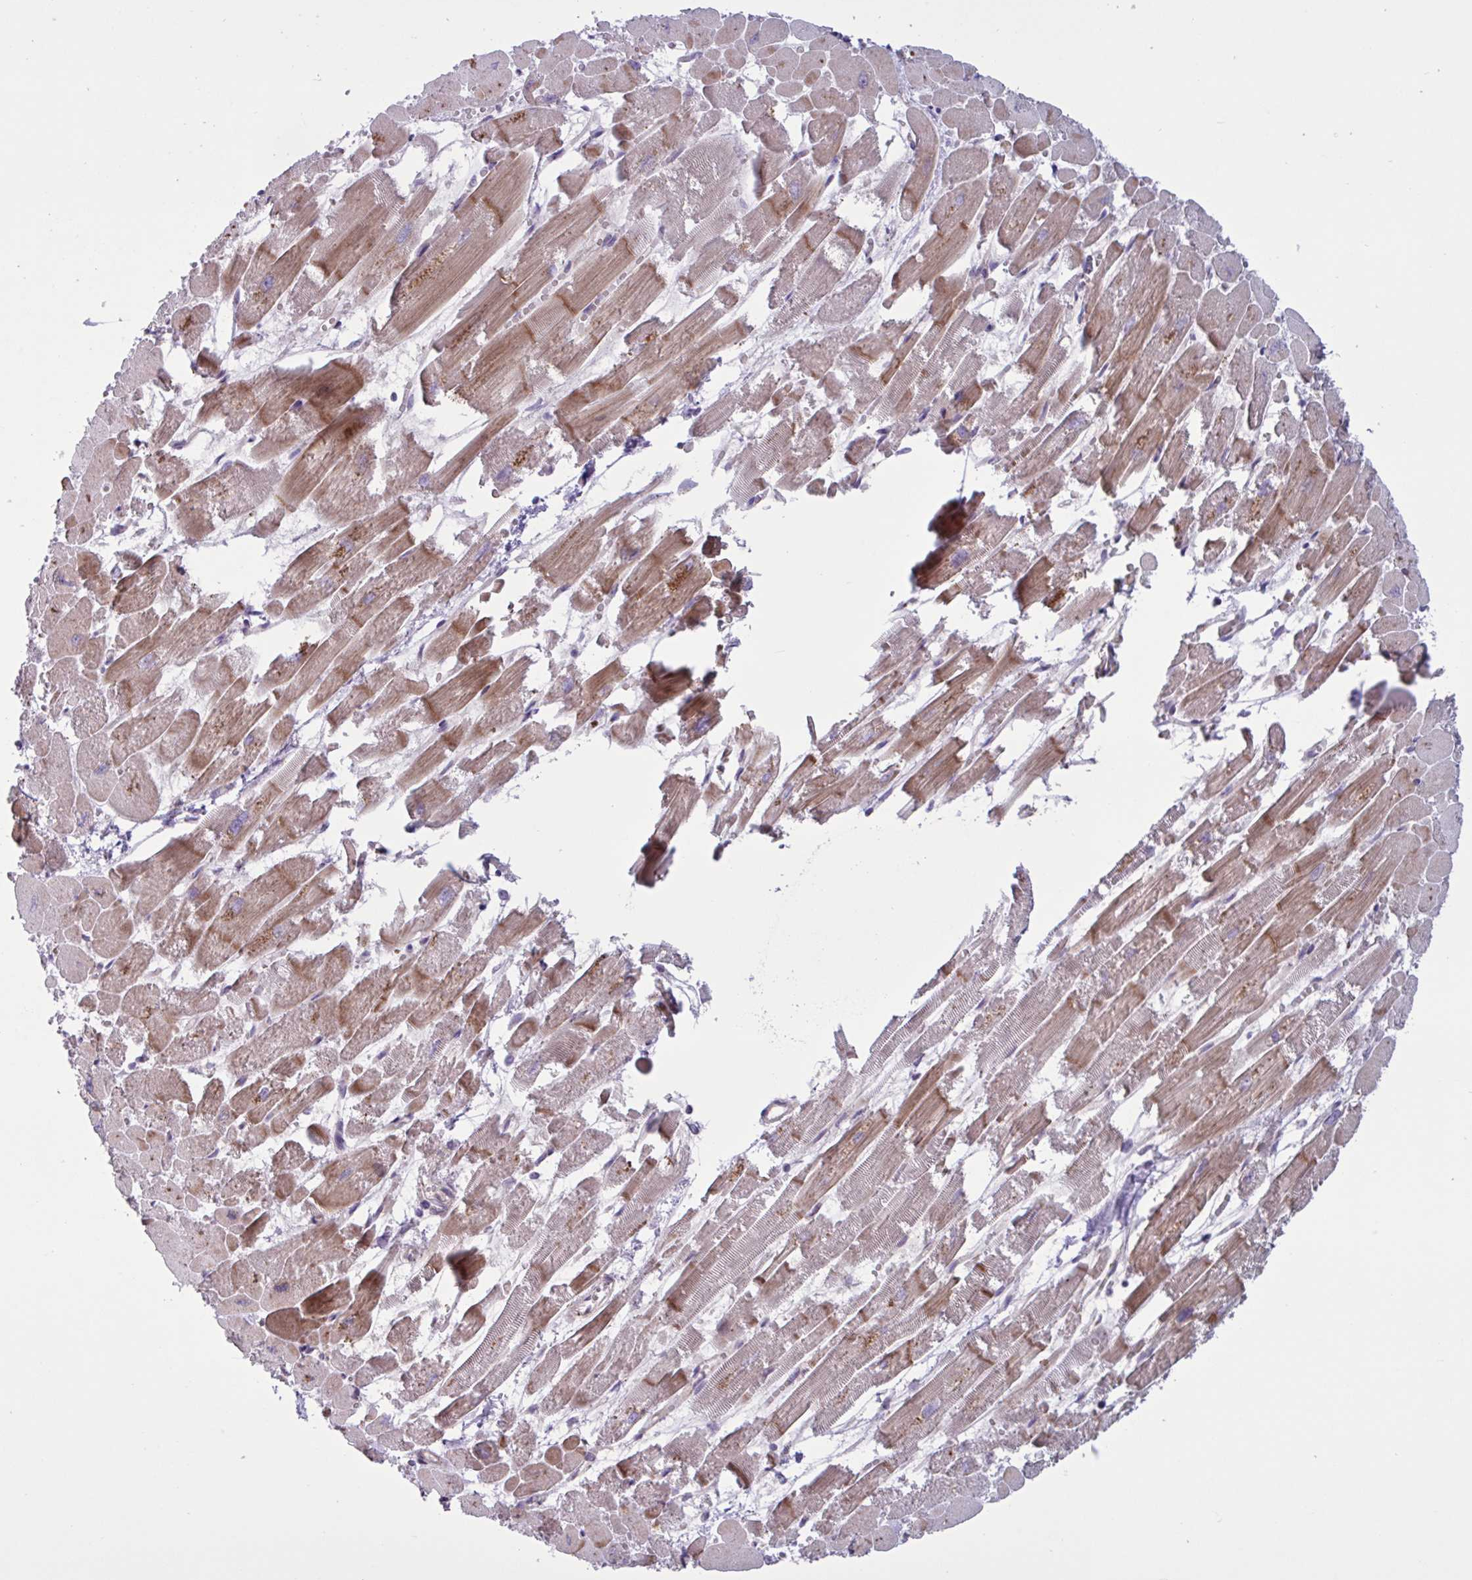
{"staining": {"intensity": "moderate", "quantity": ">75%", "location": "cytoplasmic/membranous"}, "tissue": "heart muscle", "cell_type": "Cardiomyocytes", "image_type": "normal", "snomed": [{"axis": "morphology", "description": "Normal tissue, NOS"}, {"axis": "topography", "description": "Heart"}], "caption": "The photomicrograph displays staining of unremarkable heart muscle, revealing moderate cytoplasmic/membranous protein staining (brown color) within cardiomyocytes.", "gene": "GLTP", "patient": {"sex": "female", "age": 52}}